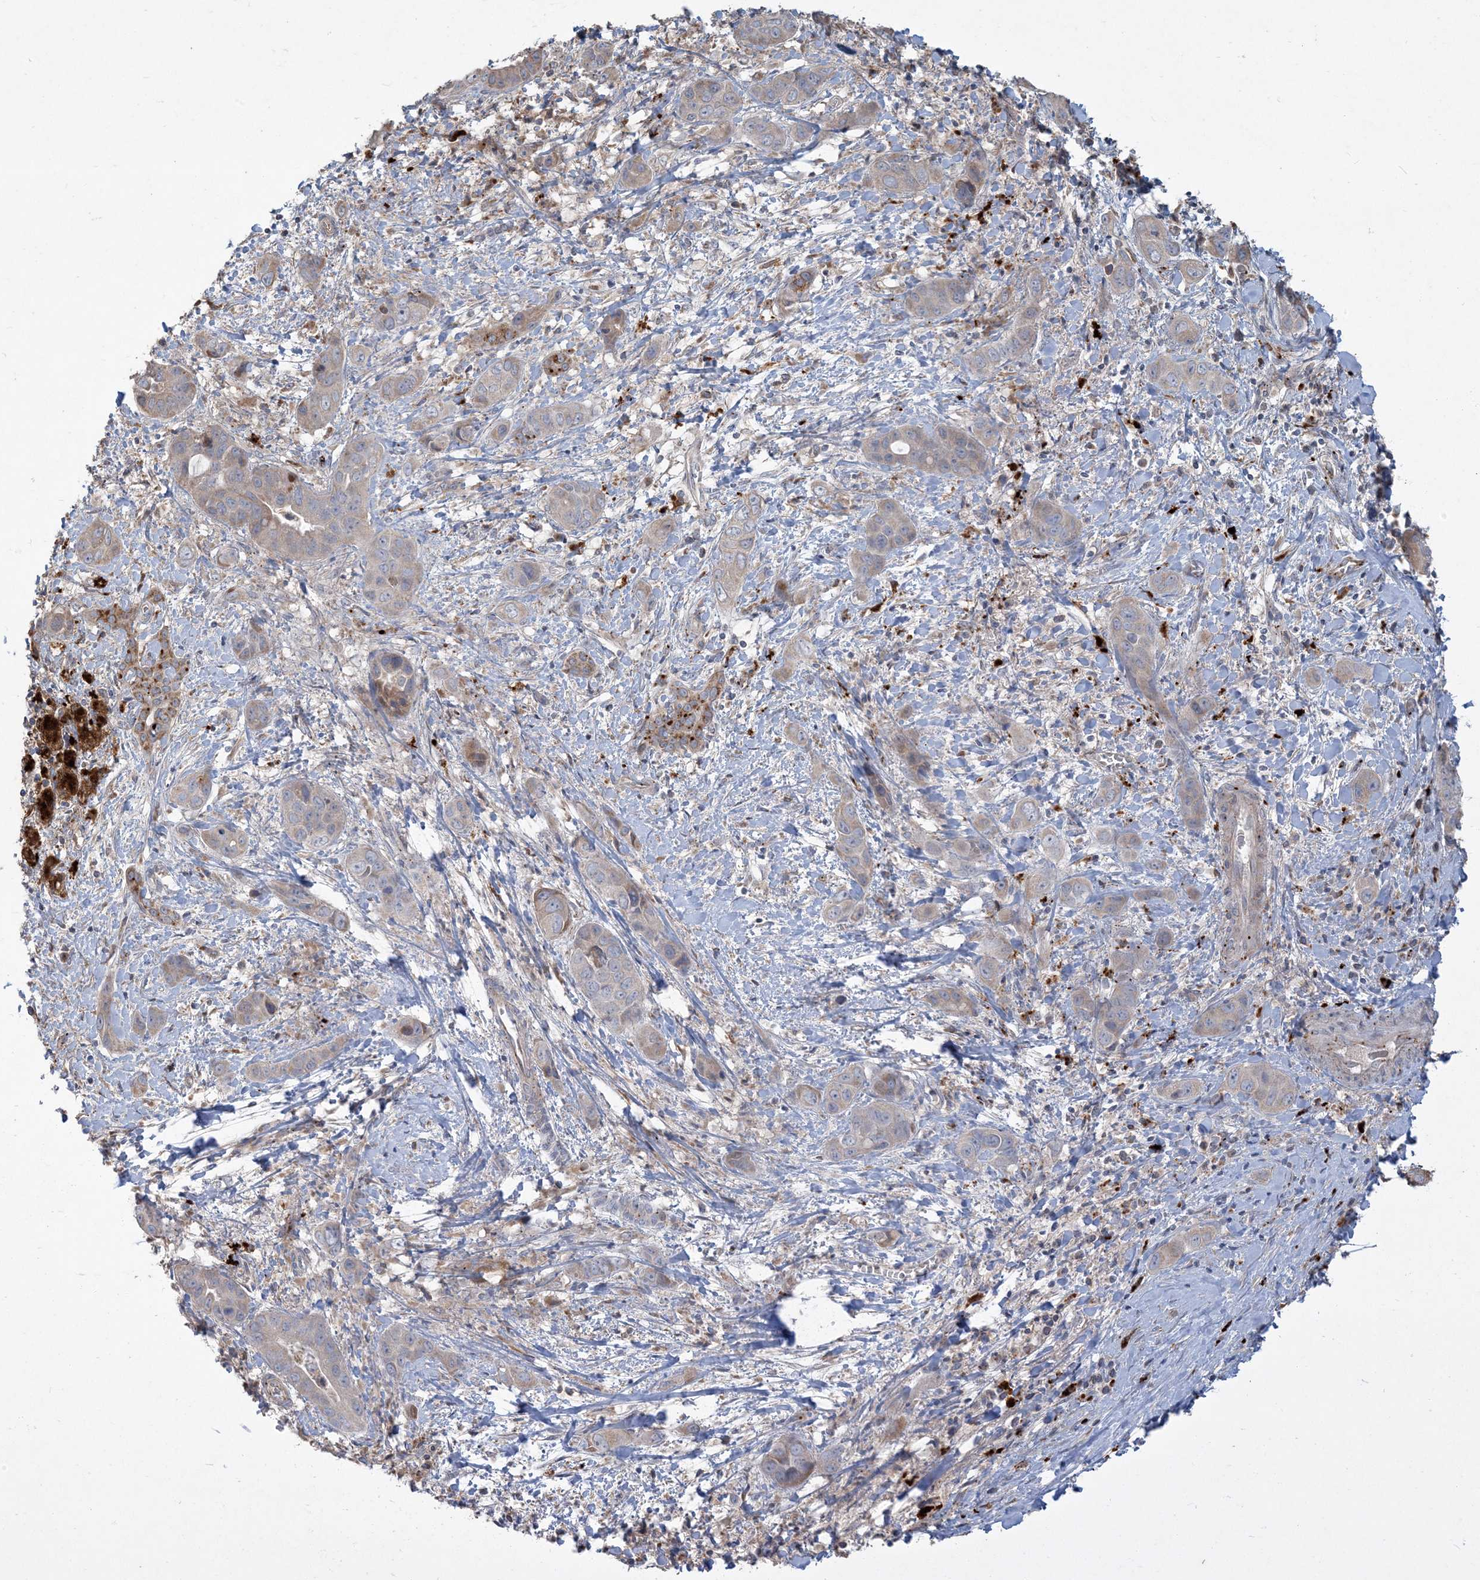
{"staining": {"intensity": "weak", "quantity": ">75%", "location": "cytoplasmic/membranous"}, "tissue": "liver cancer", "cell_type": "Tumor cells", "image_type": "cancer", "snomed": [{"axis": "morphology", "description": "Cholangiocarcinoma"}, {"axis": "topography", "description": "Liver"}], "caption": "About >75% of tumor cells in human liver cancer (cholangiocarcinoma) display weak cytoplasmic/membranous protein staining as visualized by brown immunohistochemical staining.", "gene": "LTN1", "patient": {"sex": "female", "age": 52}}